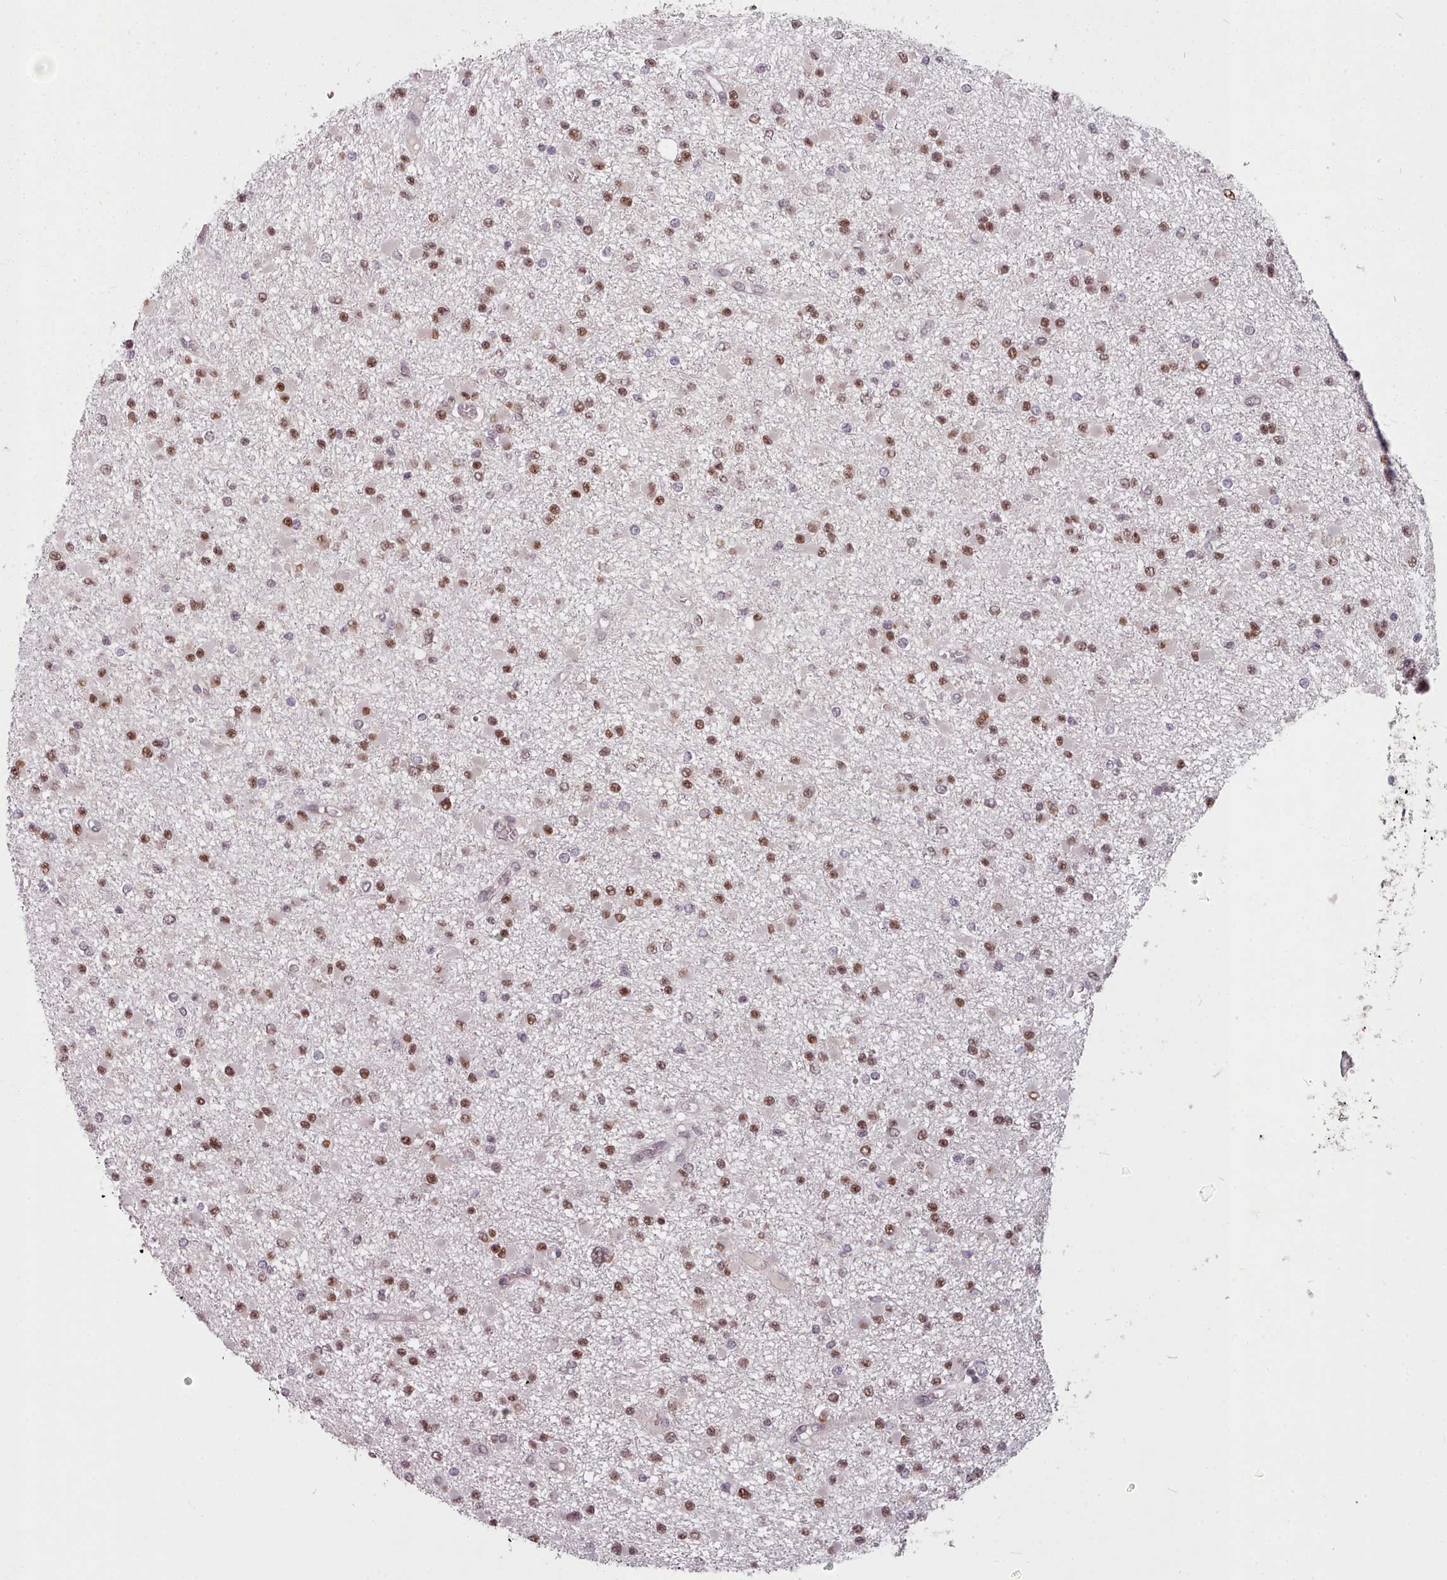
{"staining": {"intensity": "moderate", "quantity": ">75%", "location": "nuclear"}, "tissue": "glioma", "cell_type": "Tumor cells", "image_type": "cancer", "snomed": [{"axis": "morphology", "description": "Glioma, malignant, Low grade"}, {"axis": "topography", "description": "Brain"}], "caption": "A high-resolution image shows immunohistochemistry (IHC) staining of glioma, which demonstrates moderate nuclear expression in approximately >75% of tumor cells.", "gene": "SRSF9", "patient": {"sex": "female", "age": 22}}